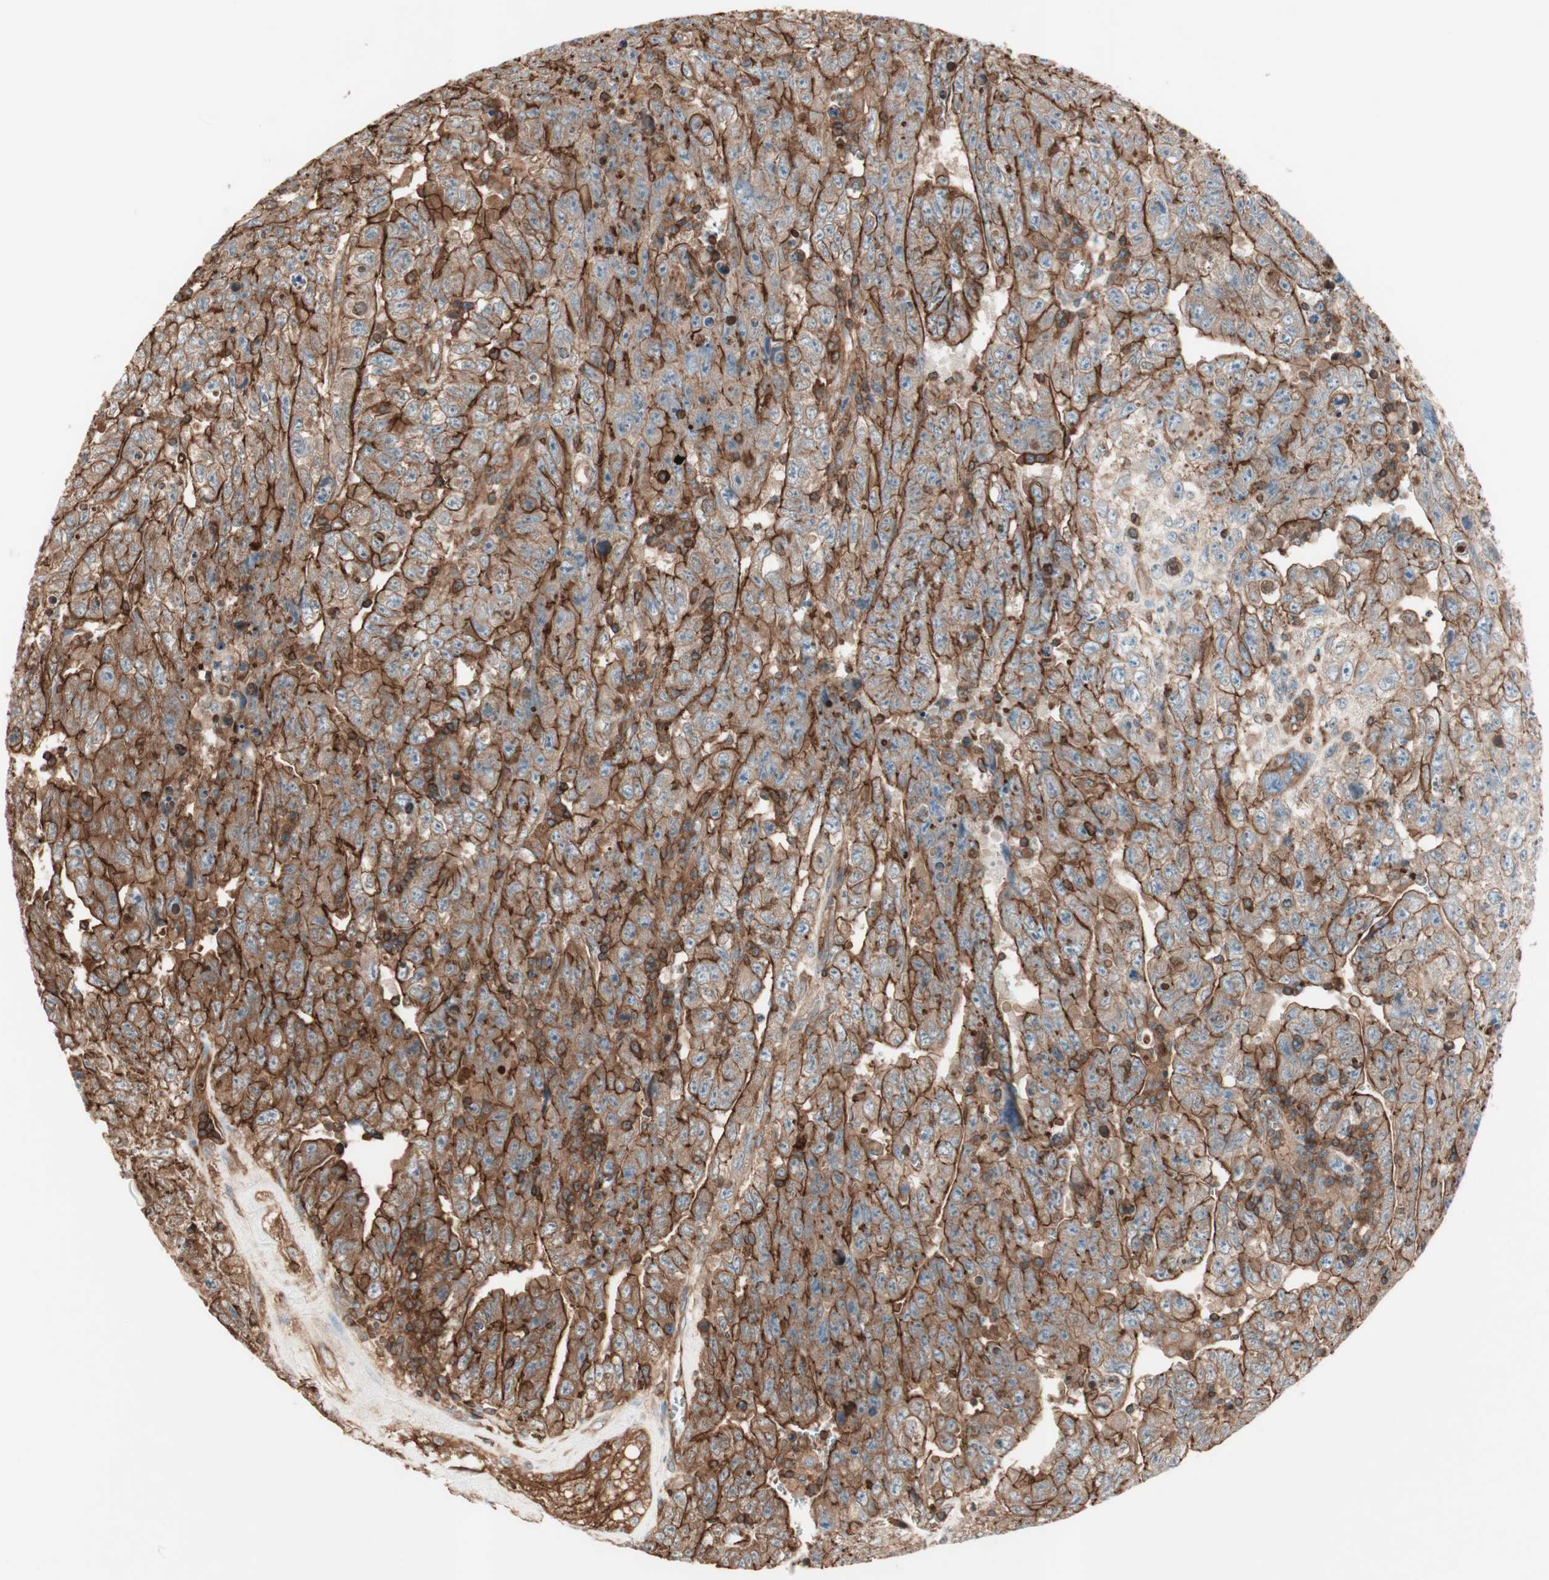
{"staining": {"intensity": "strong", "quantity": ">75%", "location": "cytoplasmic/membranous"}, "tissue": "testis cancer", "cell_type": "Tumor cells", "image_type": "cancer", "snomed": [{"axis": "morphology", "description": "Carcinoma, Embryonal, NOS"}, {"axis": "topography", "description": "Testis"}], "caption": "Immunohistochemical staining of testis cancer demonstrates strong cytoplasmic/membranous protein positivity in about >75% of tumor cells. The protein of interest is shown in brown color, while the nuclei are stained blue.", "gene": "TCP11L1", "patient": {"sex": "male", "age": 28}}